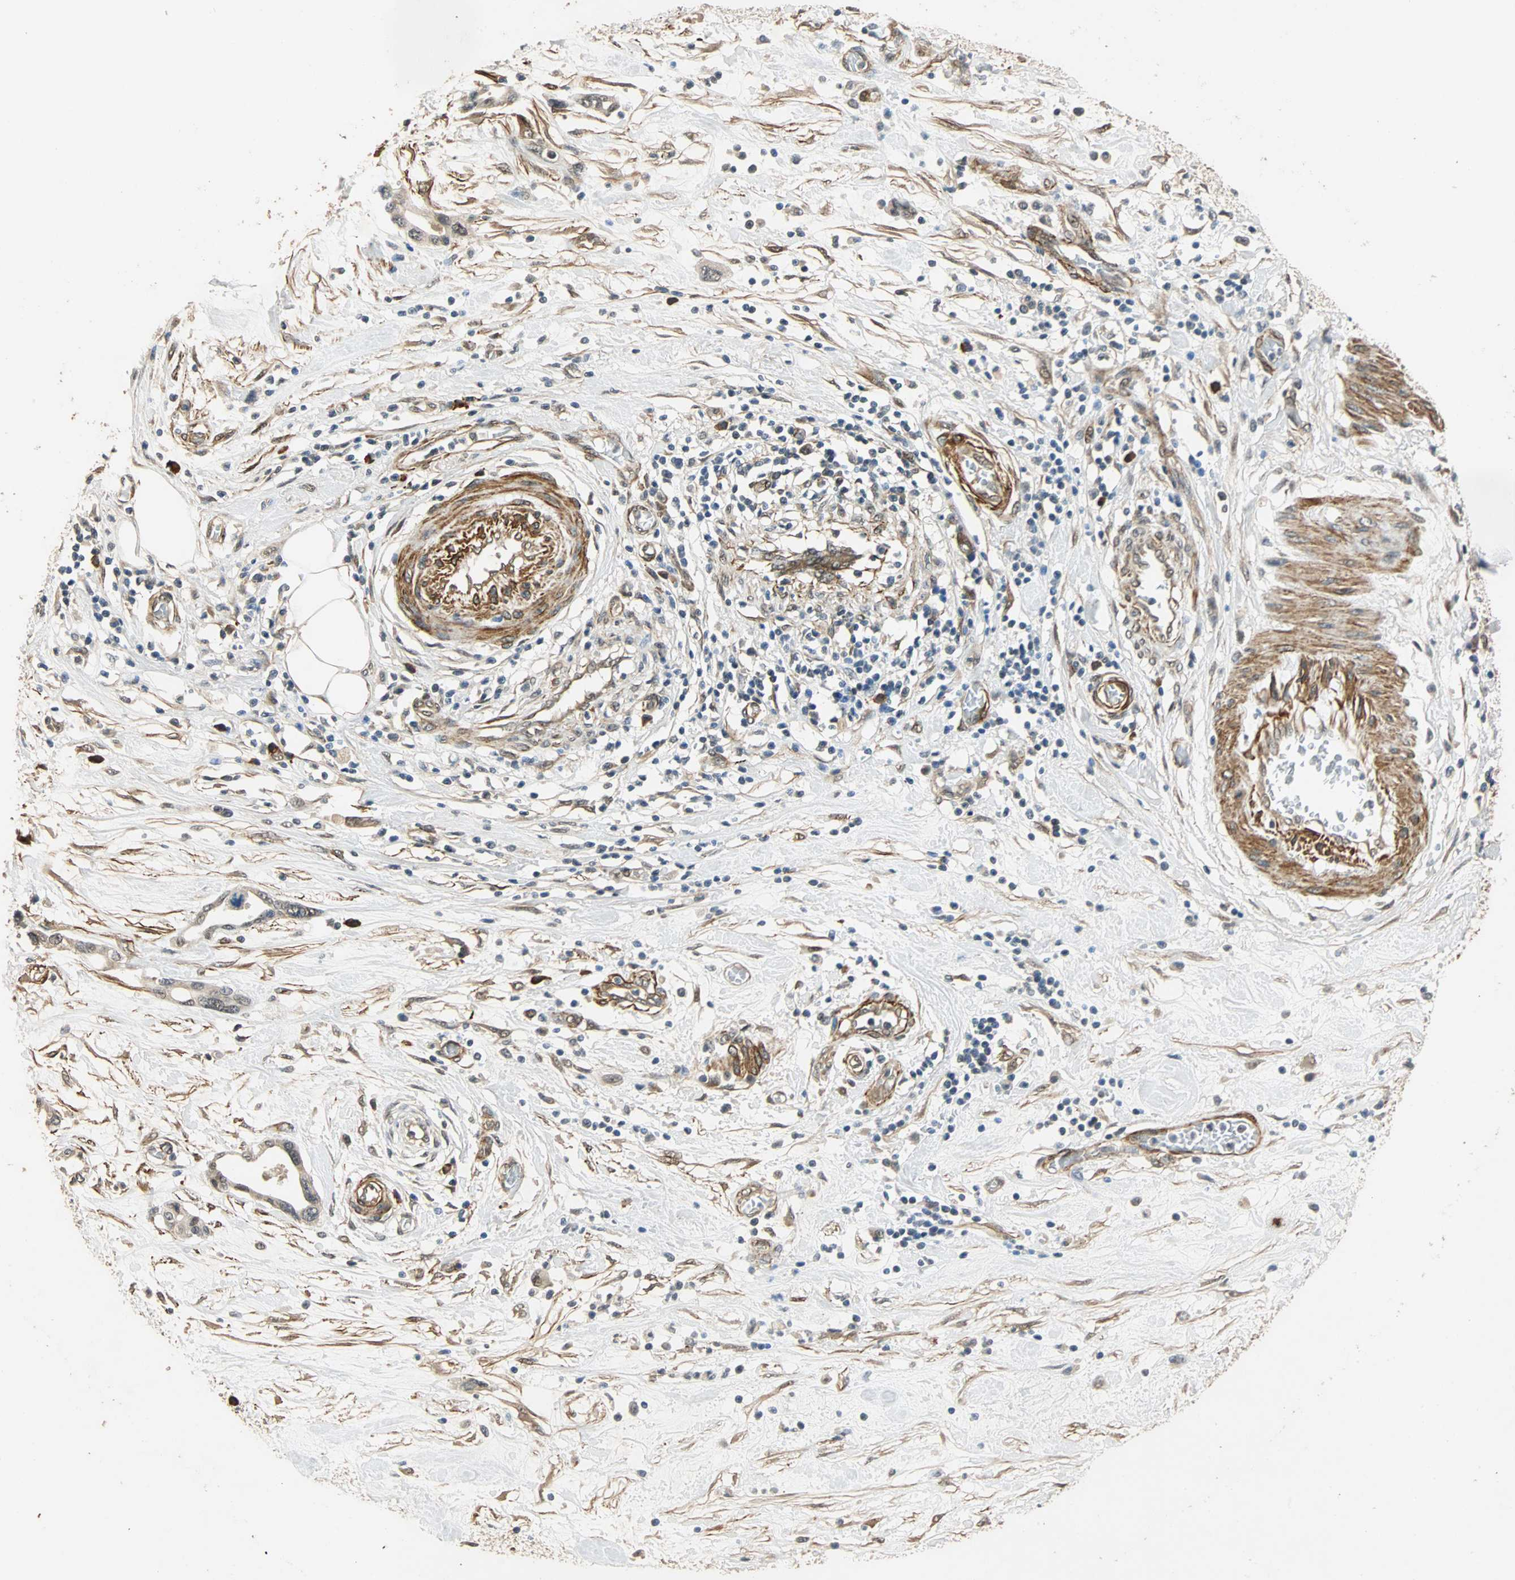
{"staining": {"intensity": "weak", "quantity": "<25%", "location": "cytoplasmic/membranous"}, "tissue": "pancreatic cancer", "cell_type": "Tumor cells", "image_type": "cancer", "snomed": [{"axis": "morphology", "description": "Adenocarcinoma, NOS"}, {"axis": "topography", "description": "Pancreas"}], "caption": "Tumor cells show no significant protein staining in adenocarcinoma (pancreatic).", "gene": "QSER1", "patient": {"sex": "female", "age": 57}}